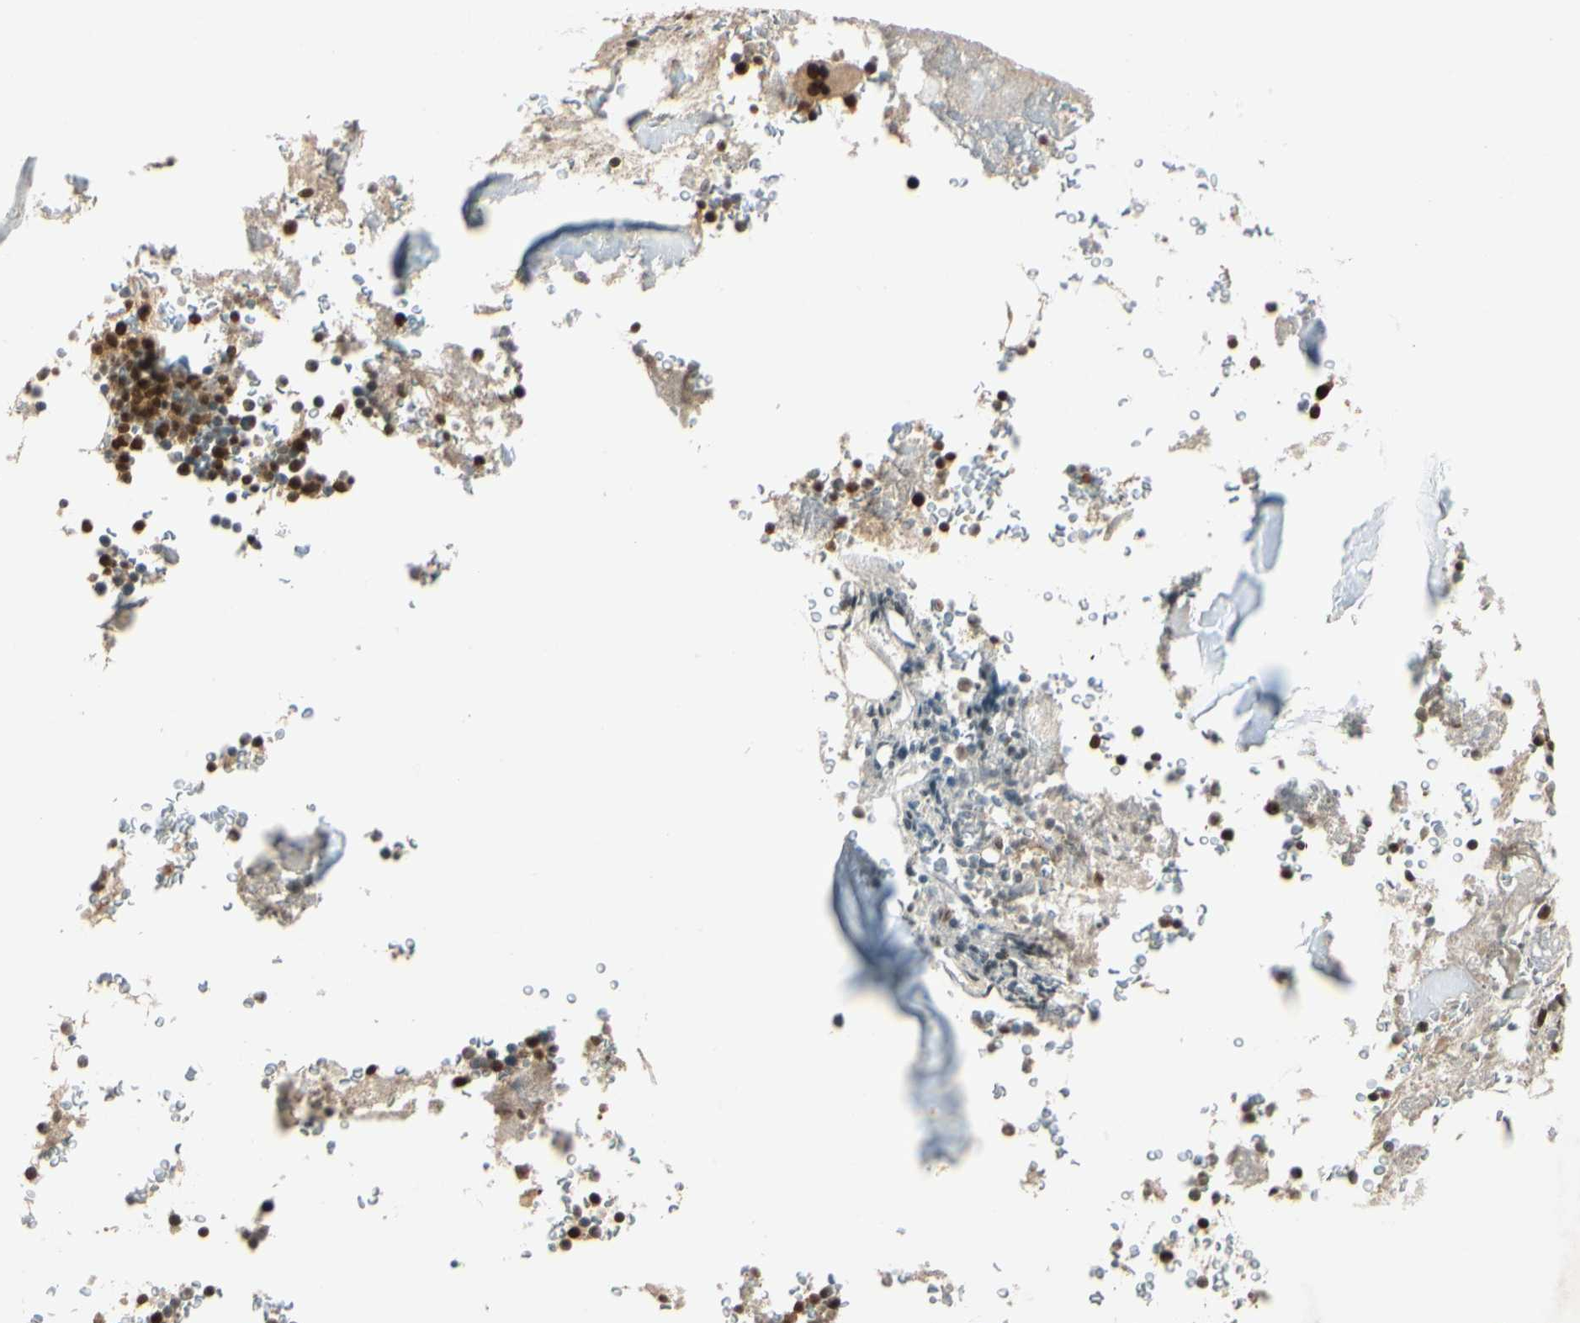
{"staining": {"intensity": "moderate", "quantity": ">75%", "location": "nuclear"}, "tissue": "bone marrow", "cell_type": "Hematopoietic cells", "image_type": "normal", "snomed": [{"axis": "morphology", "description": "Normal tissue, NOS"}, {"axis": "topography", "description": "Bone marrow"}], "caption": "A photomicrograph of bone marrow stained for a protein reveals moderate nuclear brown staining in hematopoietic cells.", "gene": "ZSCAN12", "patient": {"sex": "male"}}